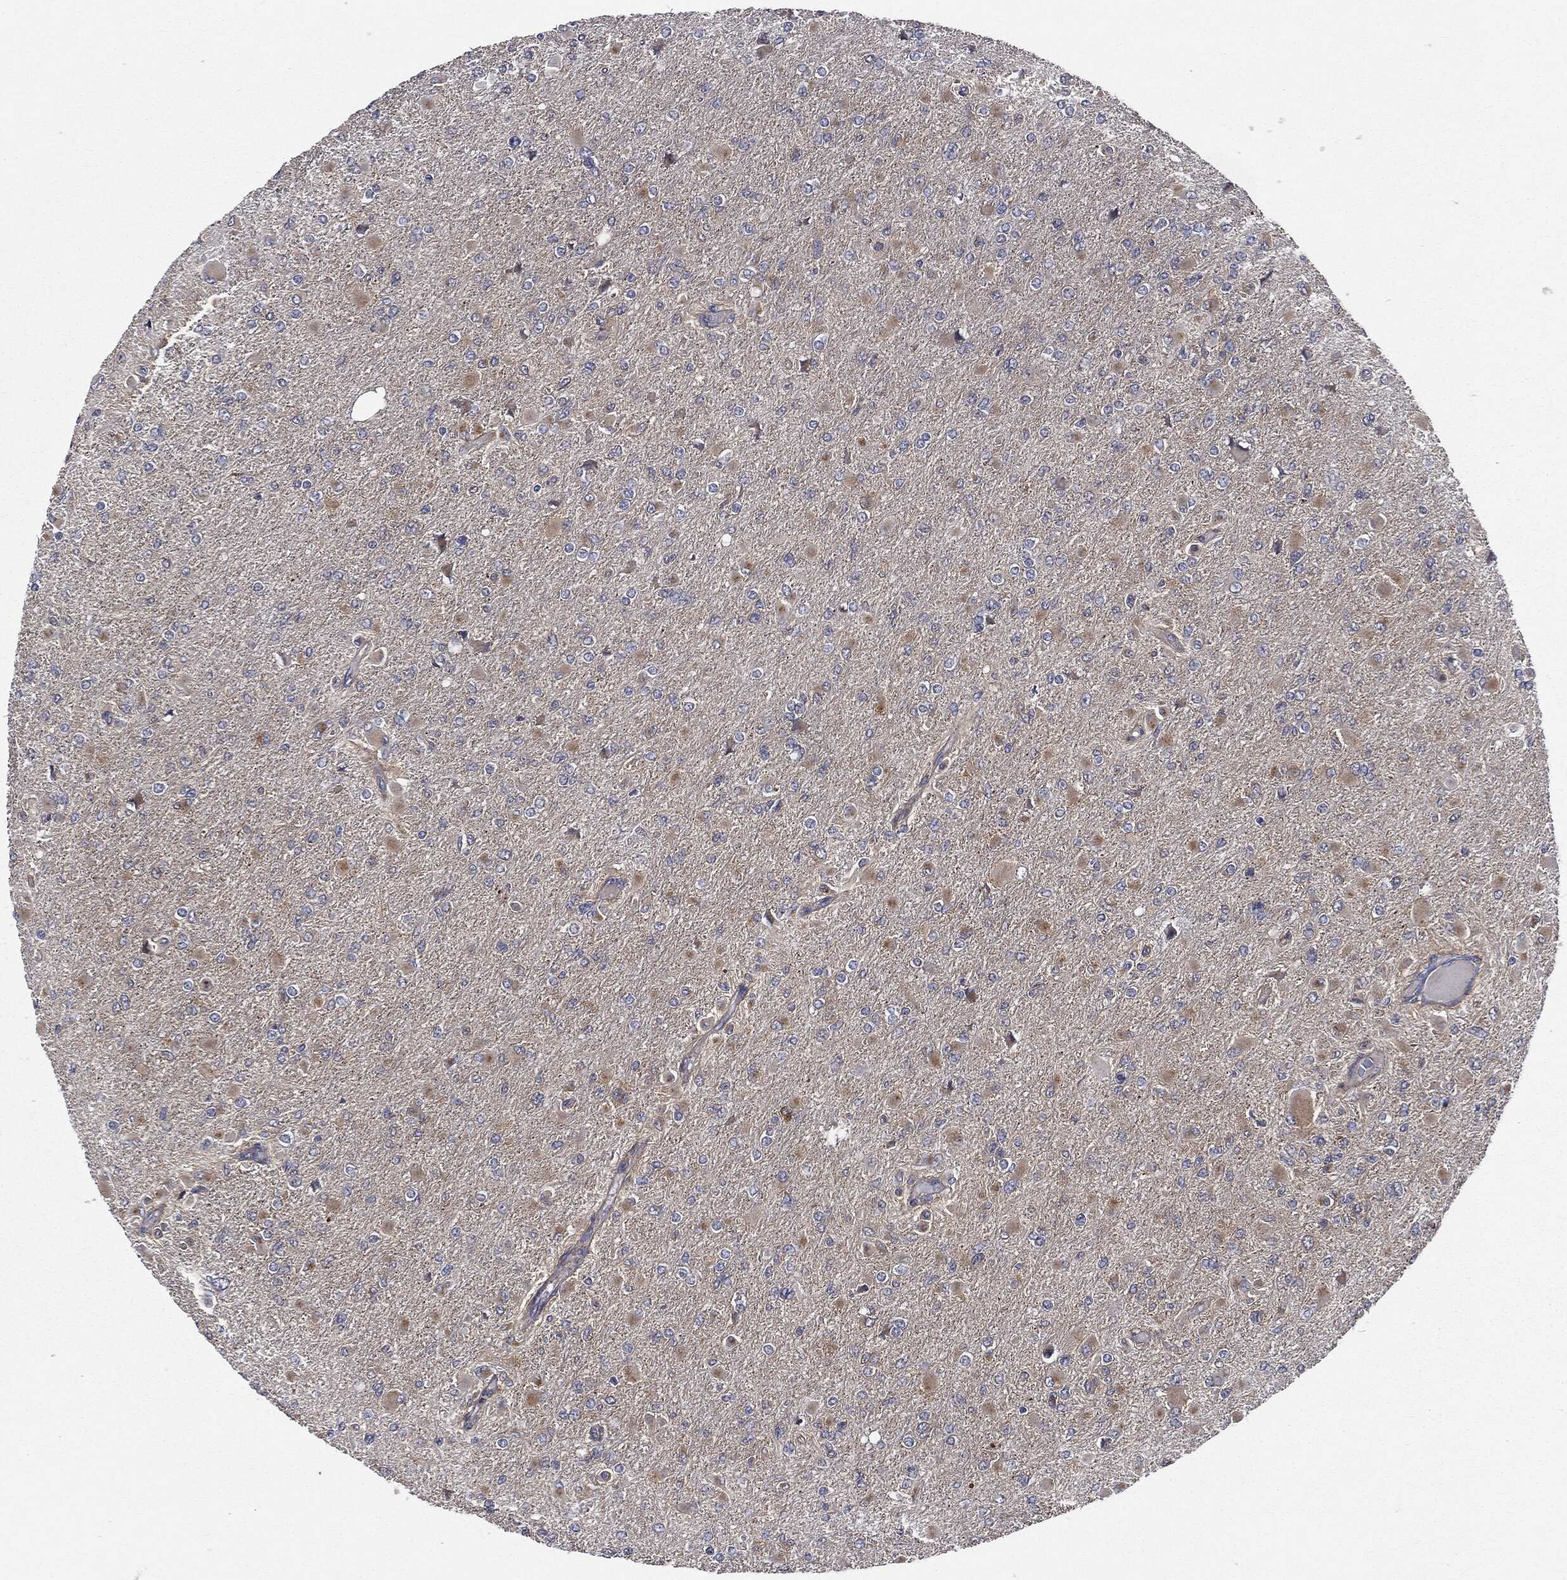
{"staining": {"intensity": "weak", "quantity": "25%-75%", "location": "cytoplasmic/membranous"}, "tissue": "glioma", "cell_type": "Tumor cells", "image_type": "cancer", "snomed": [{"axis": "morphology", "description": "Glioma, malignant, High grade"}, {"axis": "topography", "description": "Cerebral cortex"}], "caption": "High-grade glioma (malignant) tissue exhibits weak cytoplasmic/membranous staining in about 25%-75% of tumor cells, visualized by immunohistochemistry.", "gene": "EPS15L1", "patient": {"sex": "female", "age": 36}}